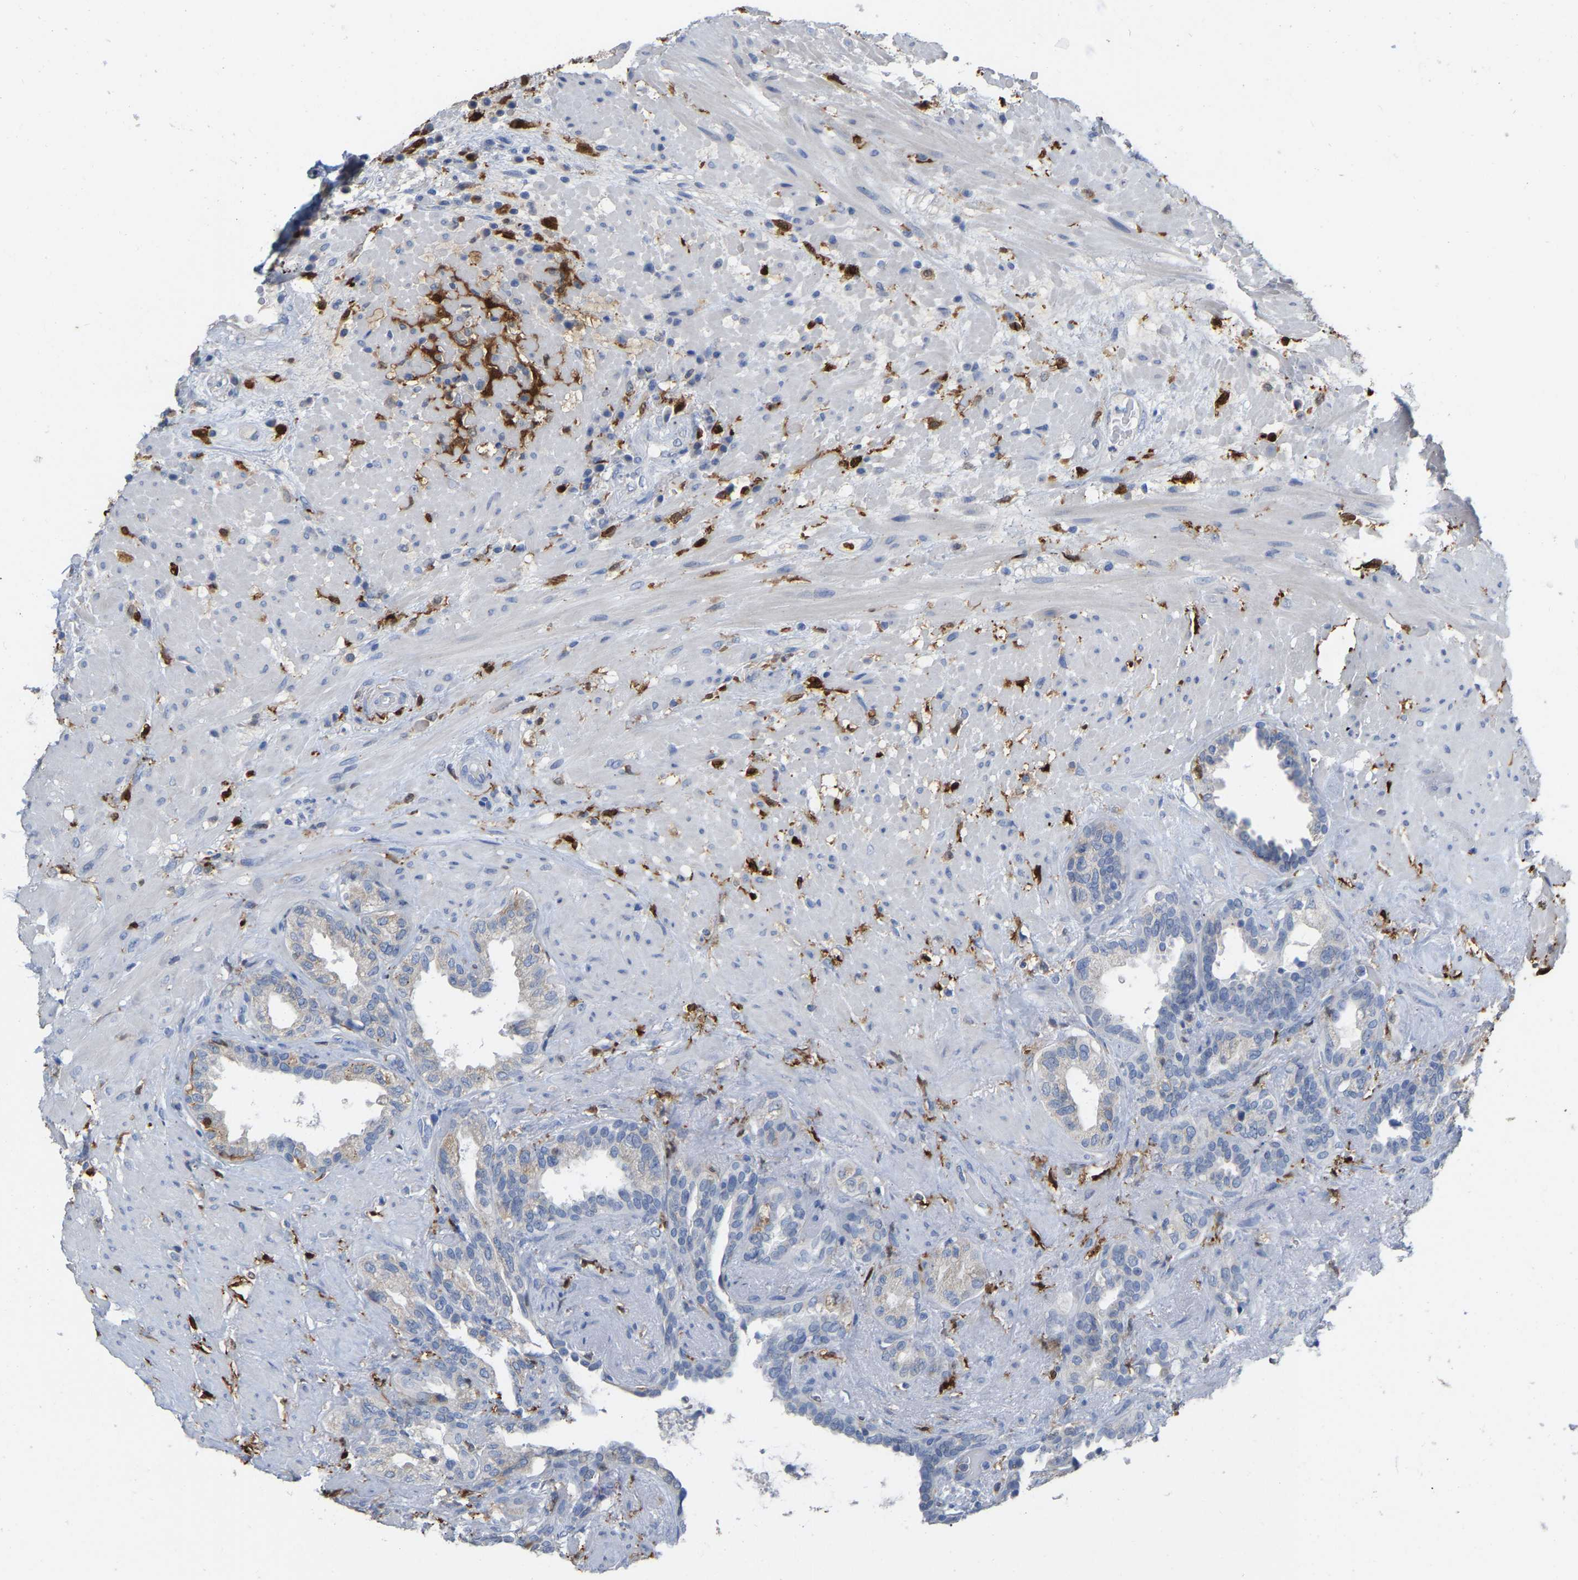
{"staining": {"intensity": "moderate", "quantity": "<25%", "location": "cytoplasmic/membranous"}, "tissue": "seminal vesicle", "cell_type": "Glandular cells", "image_type": "normal", "snomed": [{"axis": "morphology", "description": "Normal tissue, NOS"}, {"axis": "topography", "description": "Seminal veicle"}], "caption": "Unremarkable seminal vesicle demonstrates moderate cytoplasmic/membranous expression in about <25% of glandular cells, visualized by immunohistochemistry.", "gene": "ULBP2", "patient": {"sex": "male", "age": 61}}